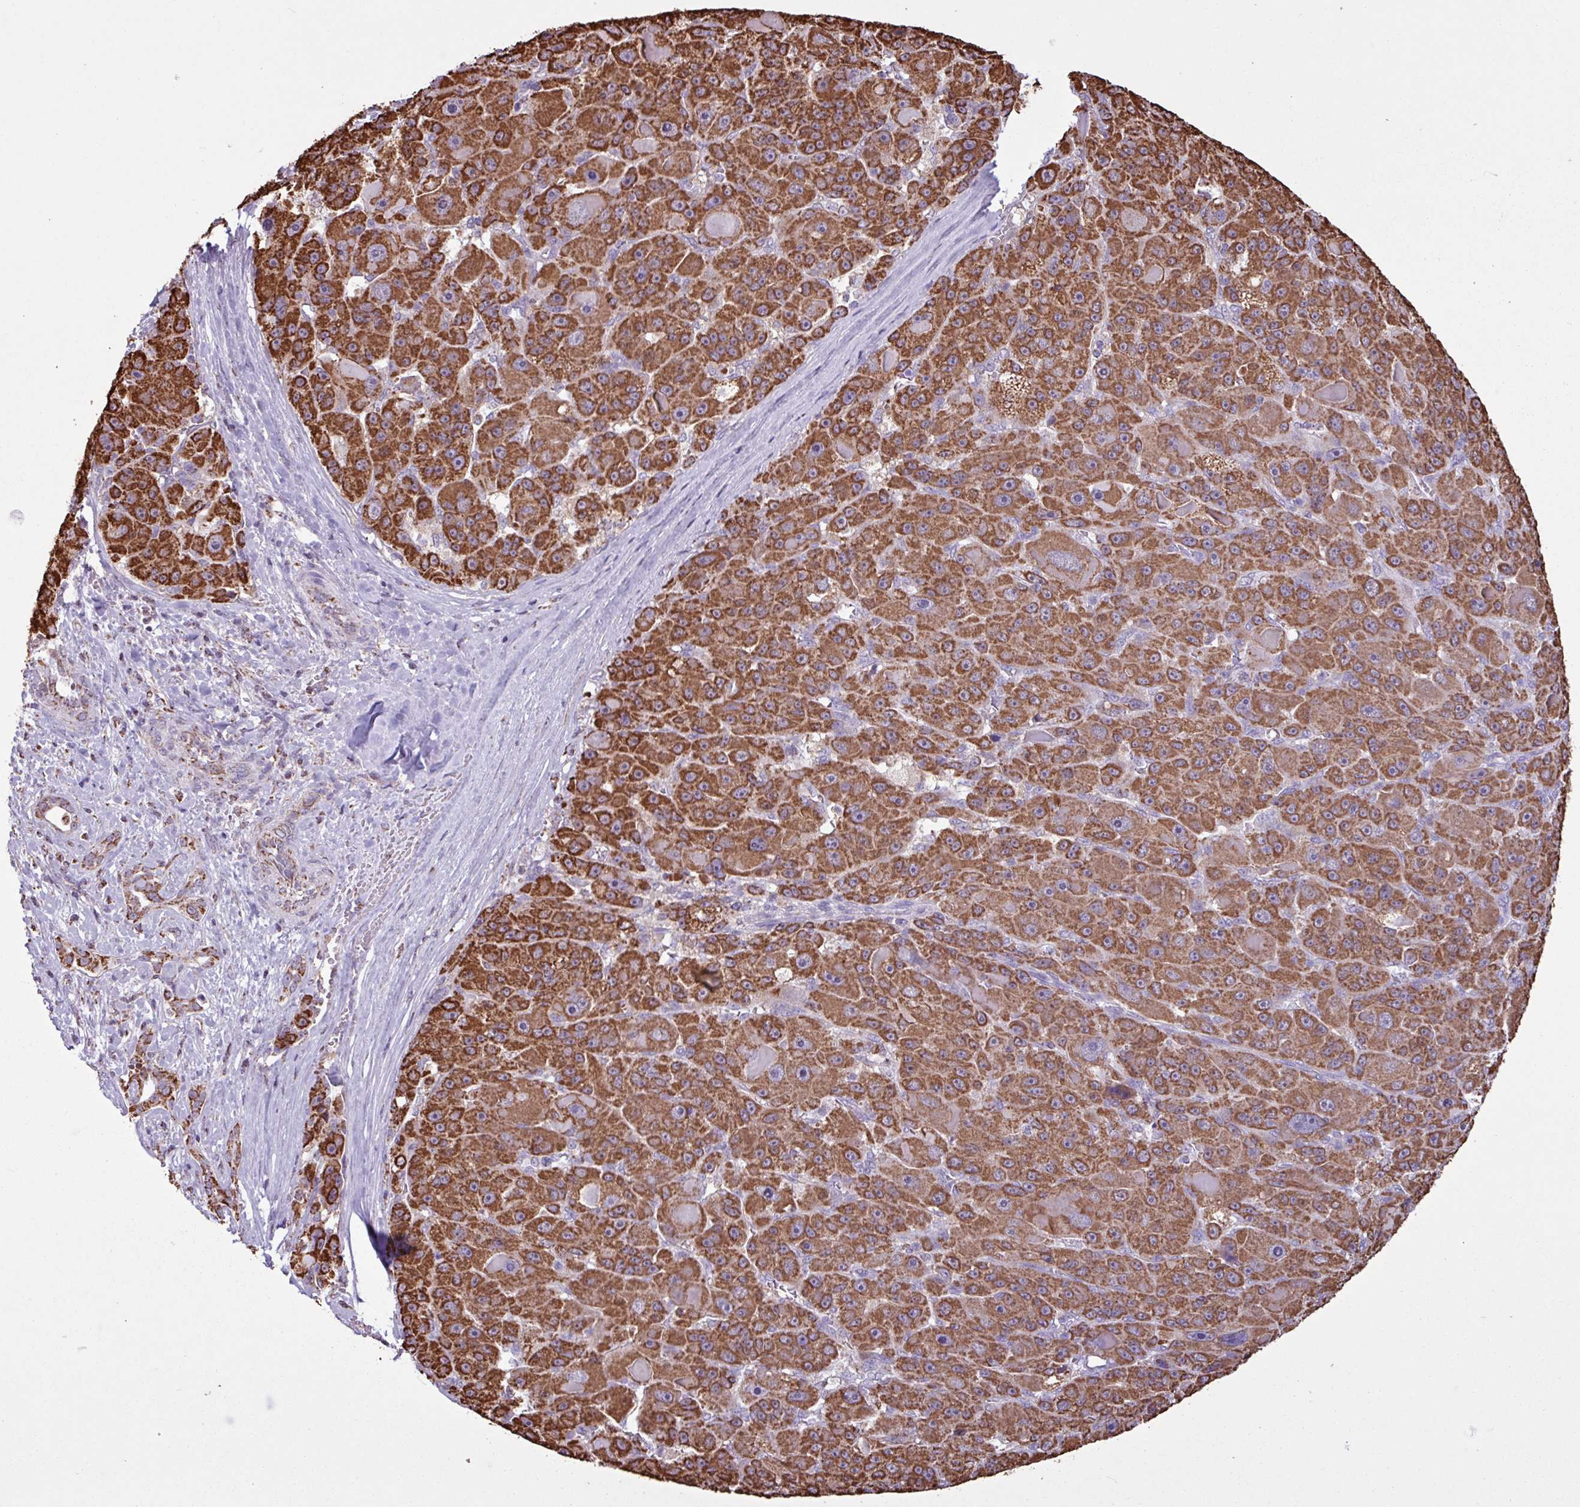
{"staining": {"intensity": "strong", "quantity": ">75%", "location": "cytoplasmic/membranous"}, "tissue": "liver cancer", "cell_type": "Tumor cells", "image_type": "cancer", "snomed": [{"axis": "morphology", "description": "Carcinoma, Hepatocellular, NOS"}, {"axis": "topography", "description": "Liver"}], "caption": "A brown stain shows strong cytoplasmic/membranous expression of a protein in human liver cancer (hepatocellular carcinoma) tumor cells.", "gene": "ALG8", "patient": {"sex": "male", "age": 76}}